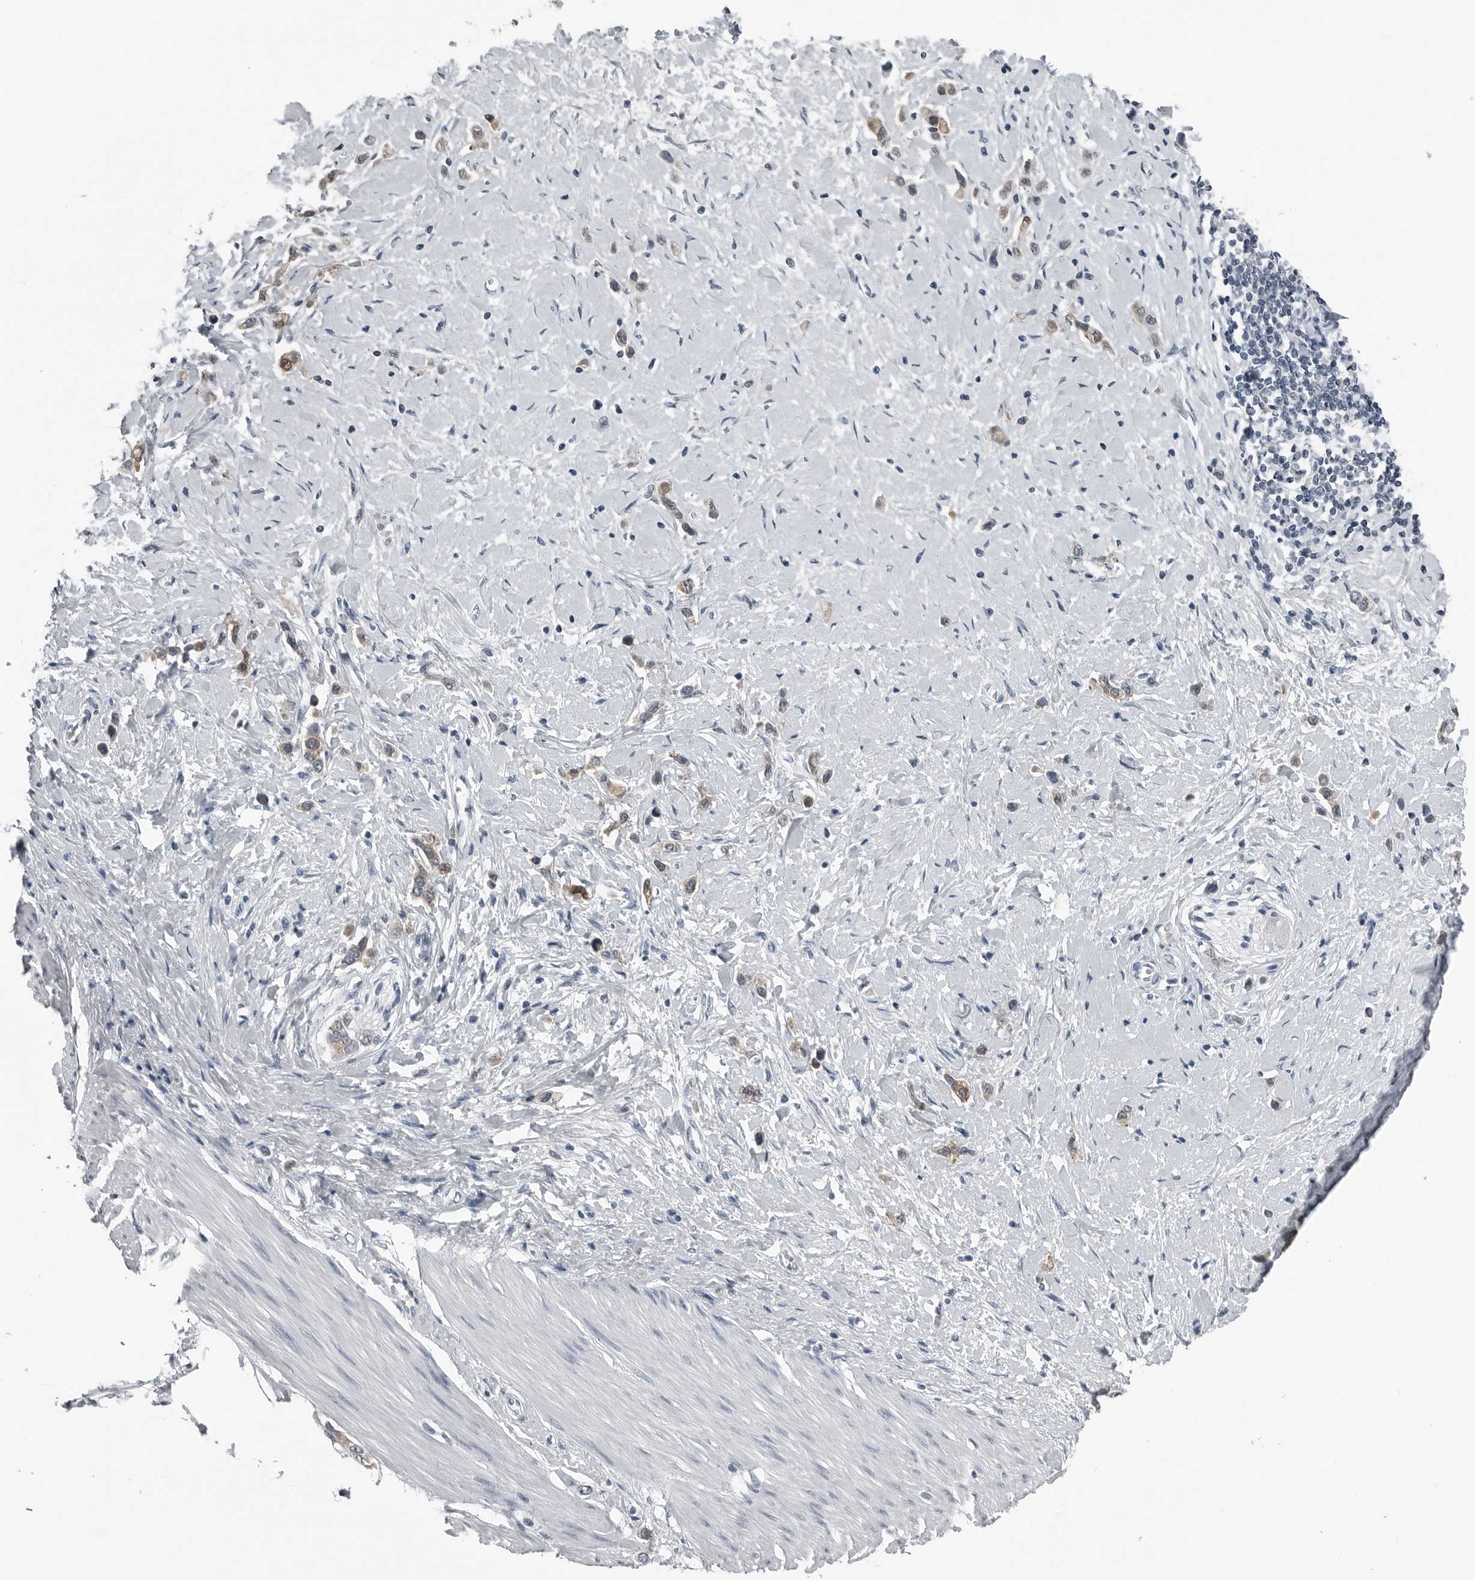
{"staining": {"intensity": "moderate", "quantity": "<25%", "location": "cytoplasmic/membranous"}, "tissue": "stomach cancer", "cell_type": "Tumor cells", "image_type": "cancer", "snomed": [{"axis": "morphology", "description": "Adenocarcinoma, NOS"}, {"axis": "topography", "description": "Stomach"}], "caption": "Stomach cancer (adenocarcinoma) stained for a protein (brown) exhibits moderate cytoplasmic/membranous positive staining in about <25% of tumor cells.", "gene": "SPINK1", "patient": {"sex": "female", "age": 65}}